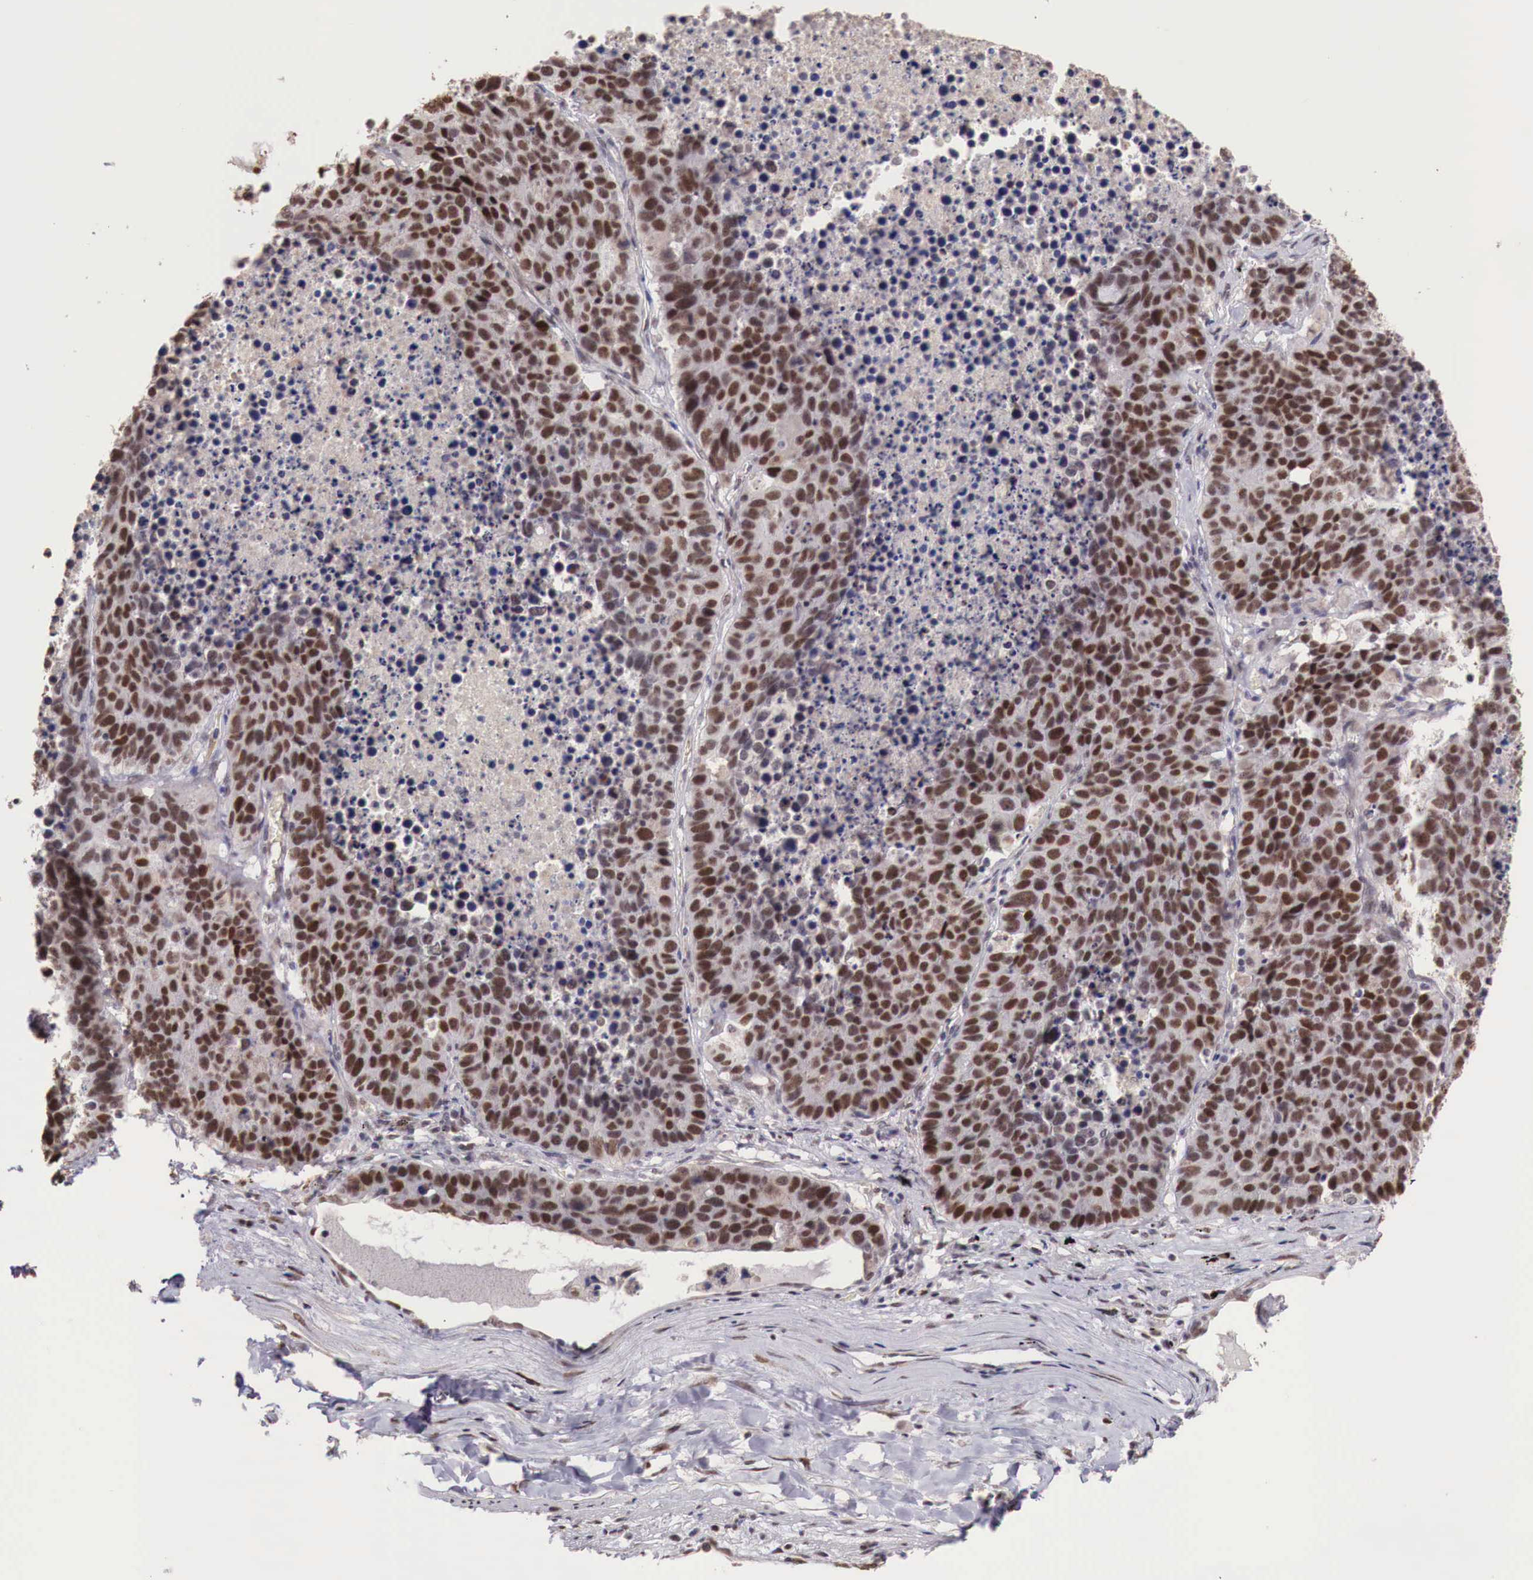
{"staining": {"intensity": "strong", "quantity": ">75%", "location": "cytoplasmic/membranous,nuclear"}, "tissue": "lung cancer", "cell_type": "Tumor cells", "image_type": "cancer", "snomed": [{"axis": "morphology", "description": "Carcinoid, malignant, NOS"}, {"axis": "topography", "description": "Lung"}], "caption": "Lung cancer stained for a protein (brown) shows strong cytoplasmic/membranous and nuclear positive expression in about >75% of tumor cells.", "gene": "FOXP2", "patient": {"sex": "male", "age": 60}}